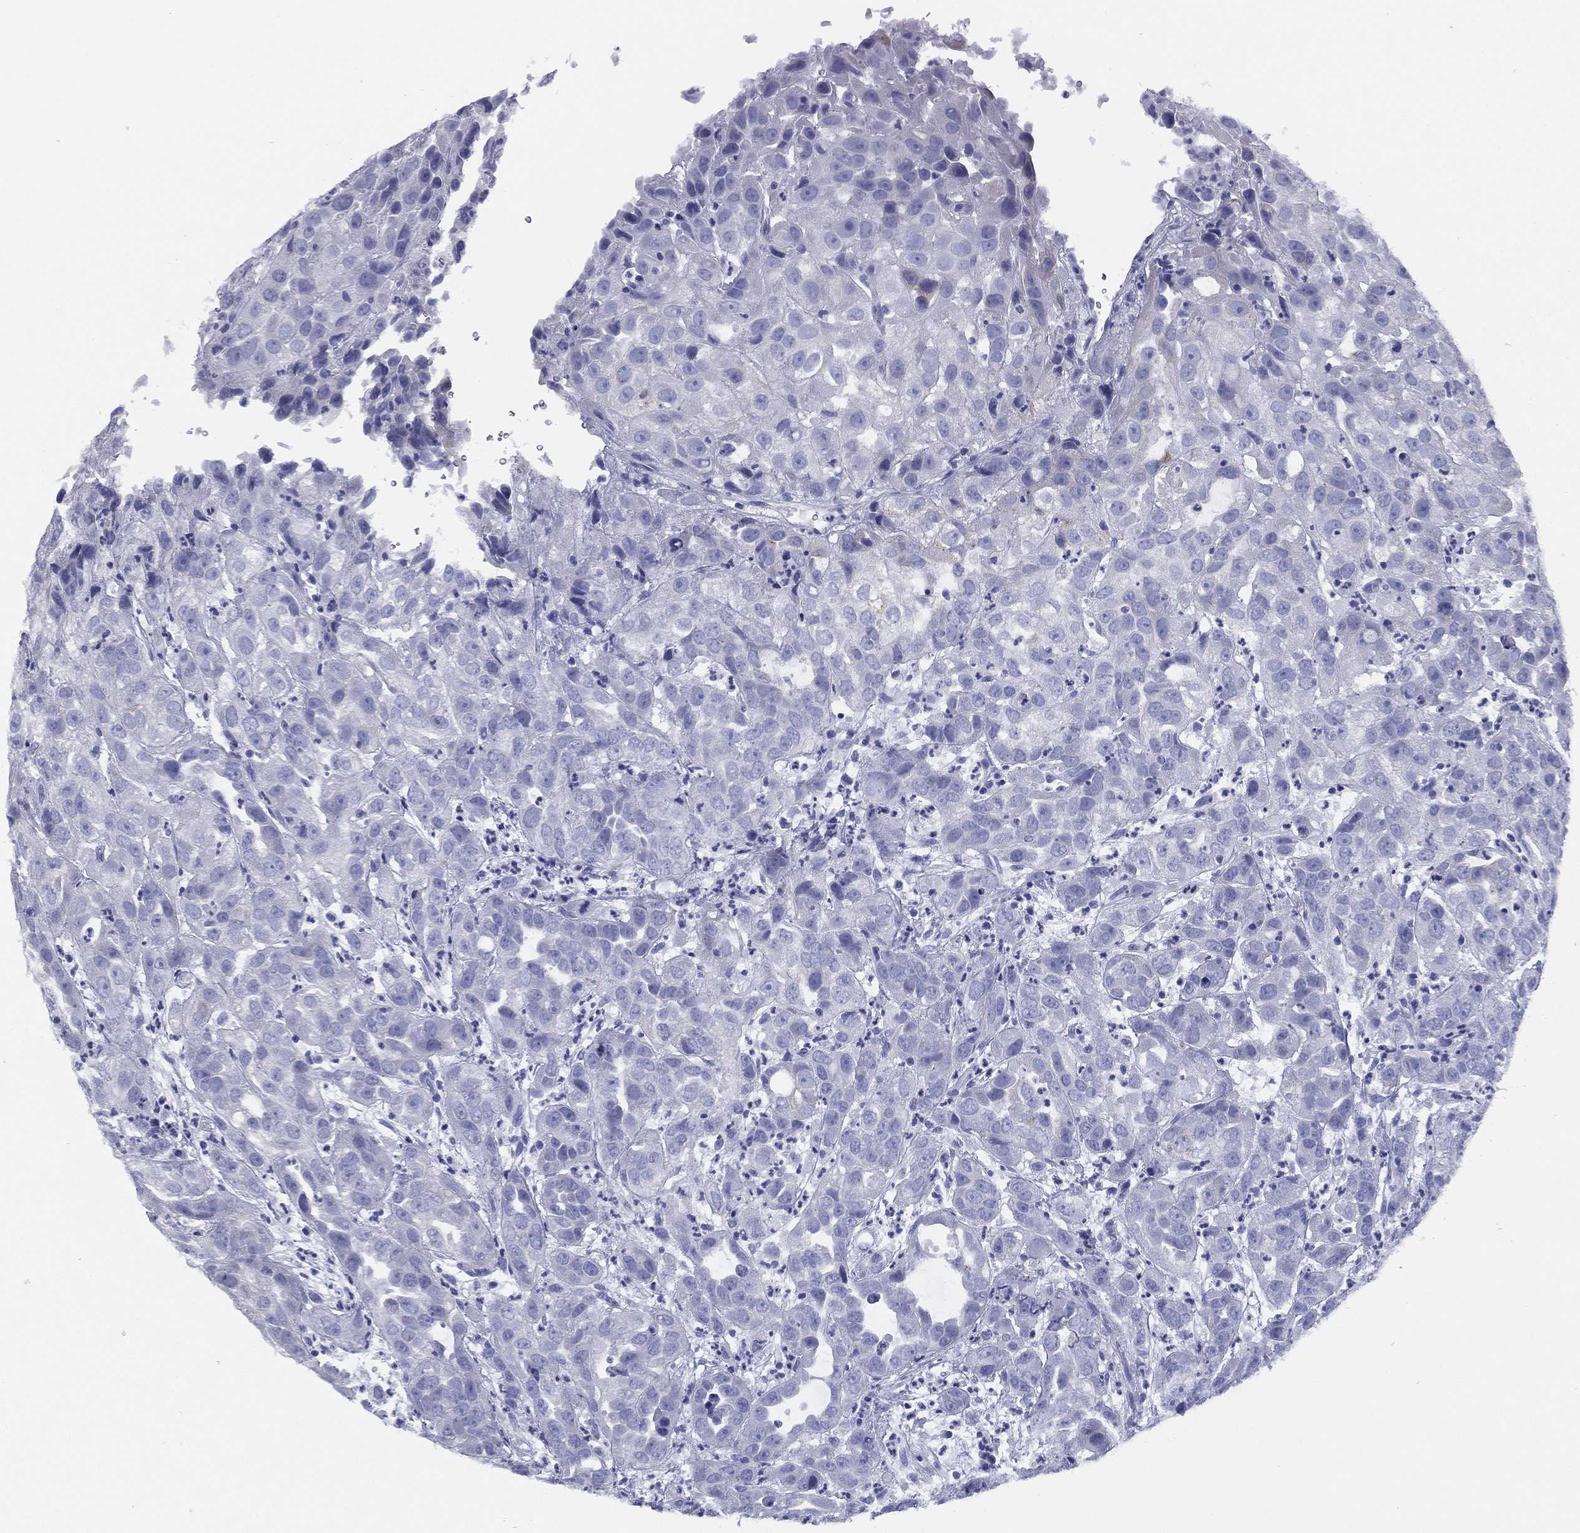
{"staining": {"intensity": "negative", "quantity": "none", "location": "none"}, "tissue": "urothelial cancer", "cell_type": "Tumor cells", "image_type": "cancer", "snomed": [{"axis": "morphology", "description": "Urothelial carcinoma, High grade"}, {"axis": "topography", "description": "Urinary bladder"}], "caption": "High-grade urothelial carcinoma was stained to show a protein in brown. There is no significant expression in tumor cells.", "gene": "TMEM252", "patient": {"sex": "female", "age": 41}}